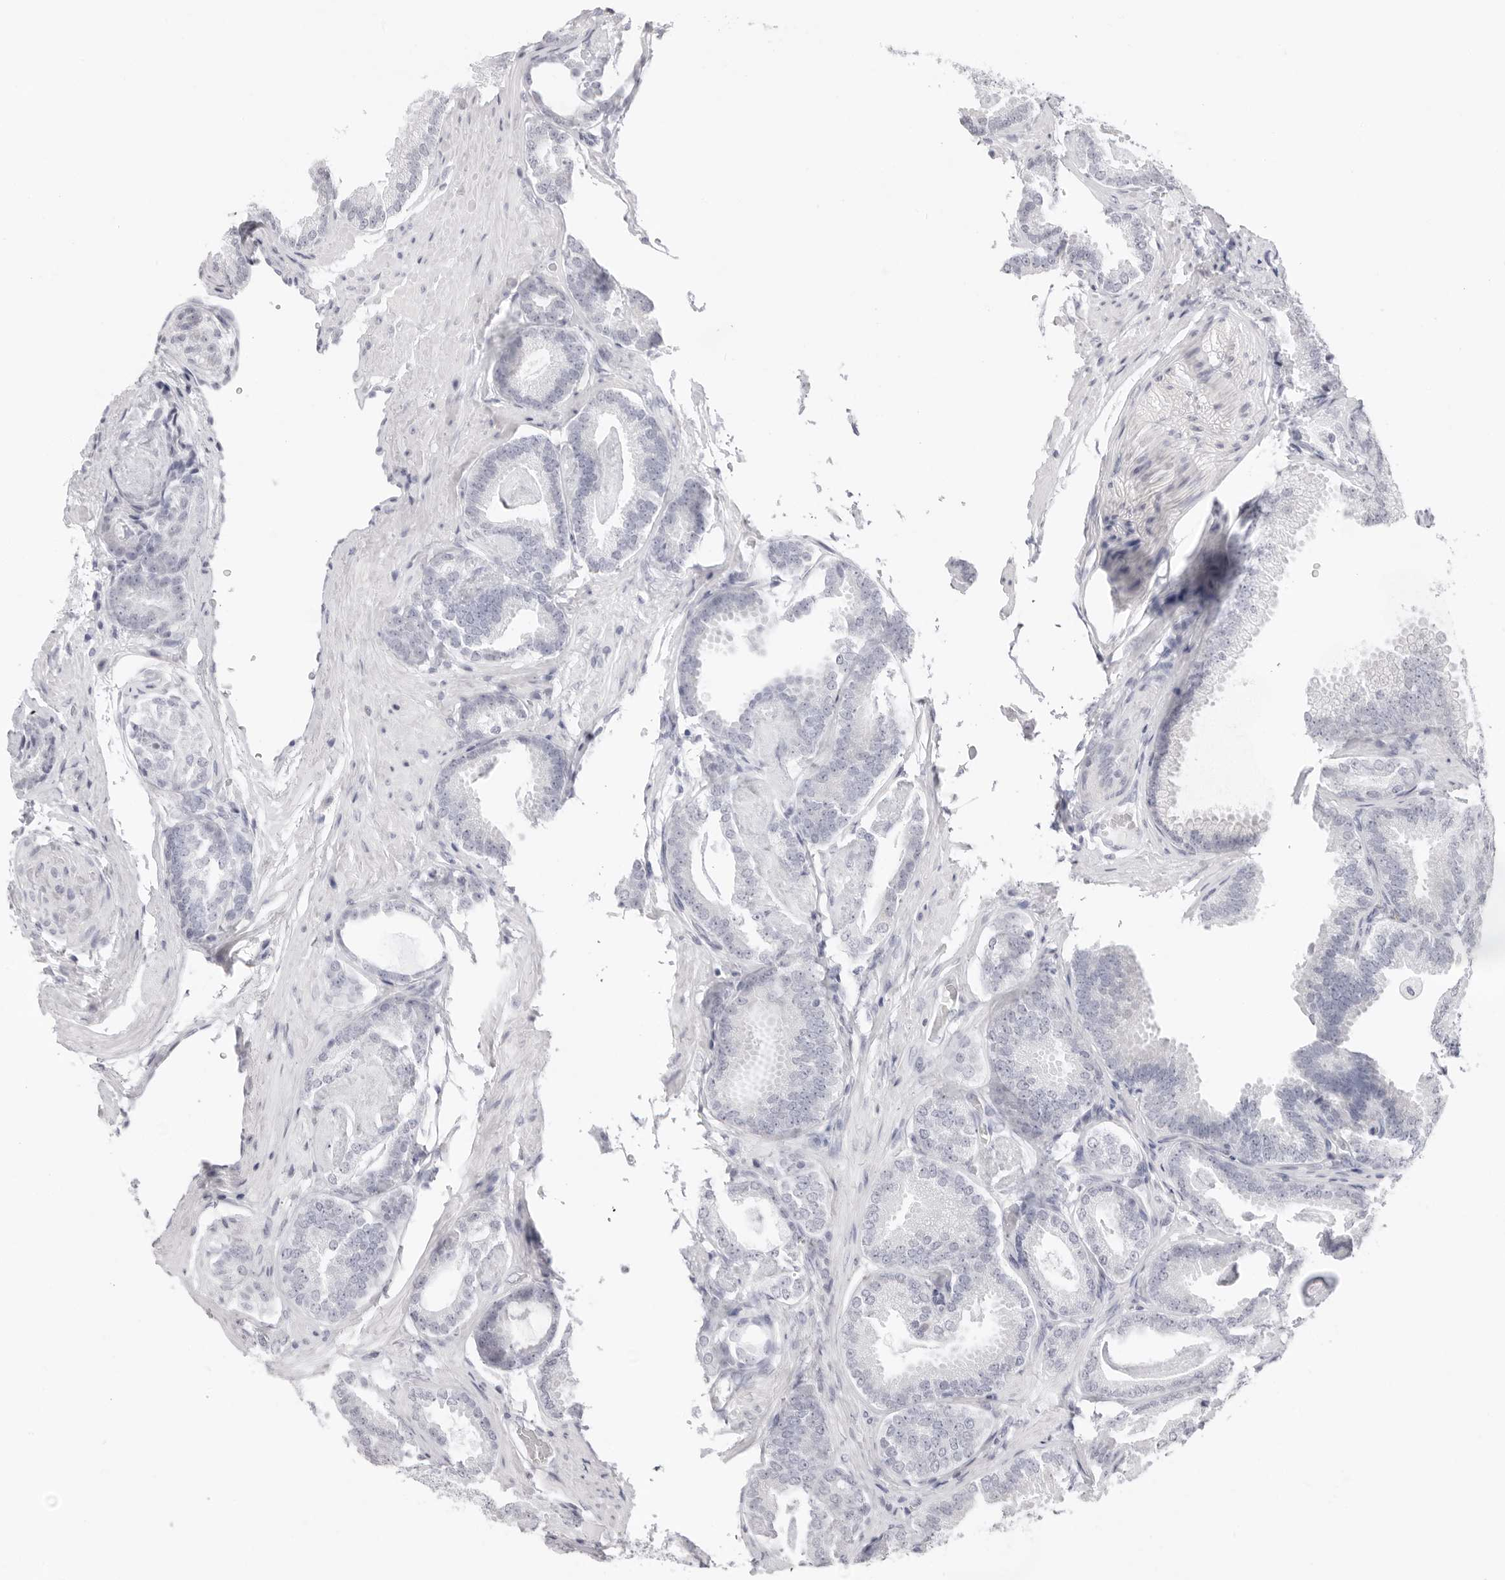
{"staining": {"intensity": "negative", "quantity": "none", "location": "none"}, "tissue": "prostate cancer", "cell_type": "Tumor cells", "image_type": "cancer", "snomed": [{"axis": "morphology", "description": "Adenocarcinoma, Low grade"}, {"axis": "topography", "description": "Prostate"}], "caption": "High magnification brightfield microscopy of prostate low-grade adenocarcinoma stained with DAB (3,3'-diaminobenzidine) (brown) and counterstained with hematoxylin (blue): tumor cells show no significant staining.", "gene": "FDPS", "patient": {"sex": "male", "age": 71}}